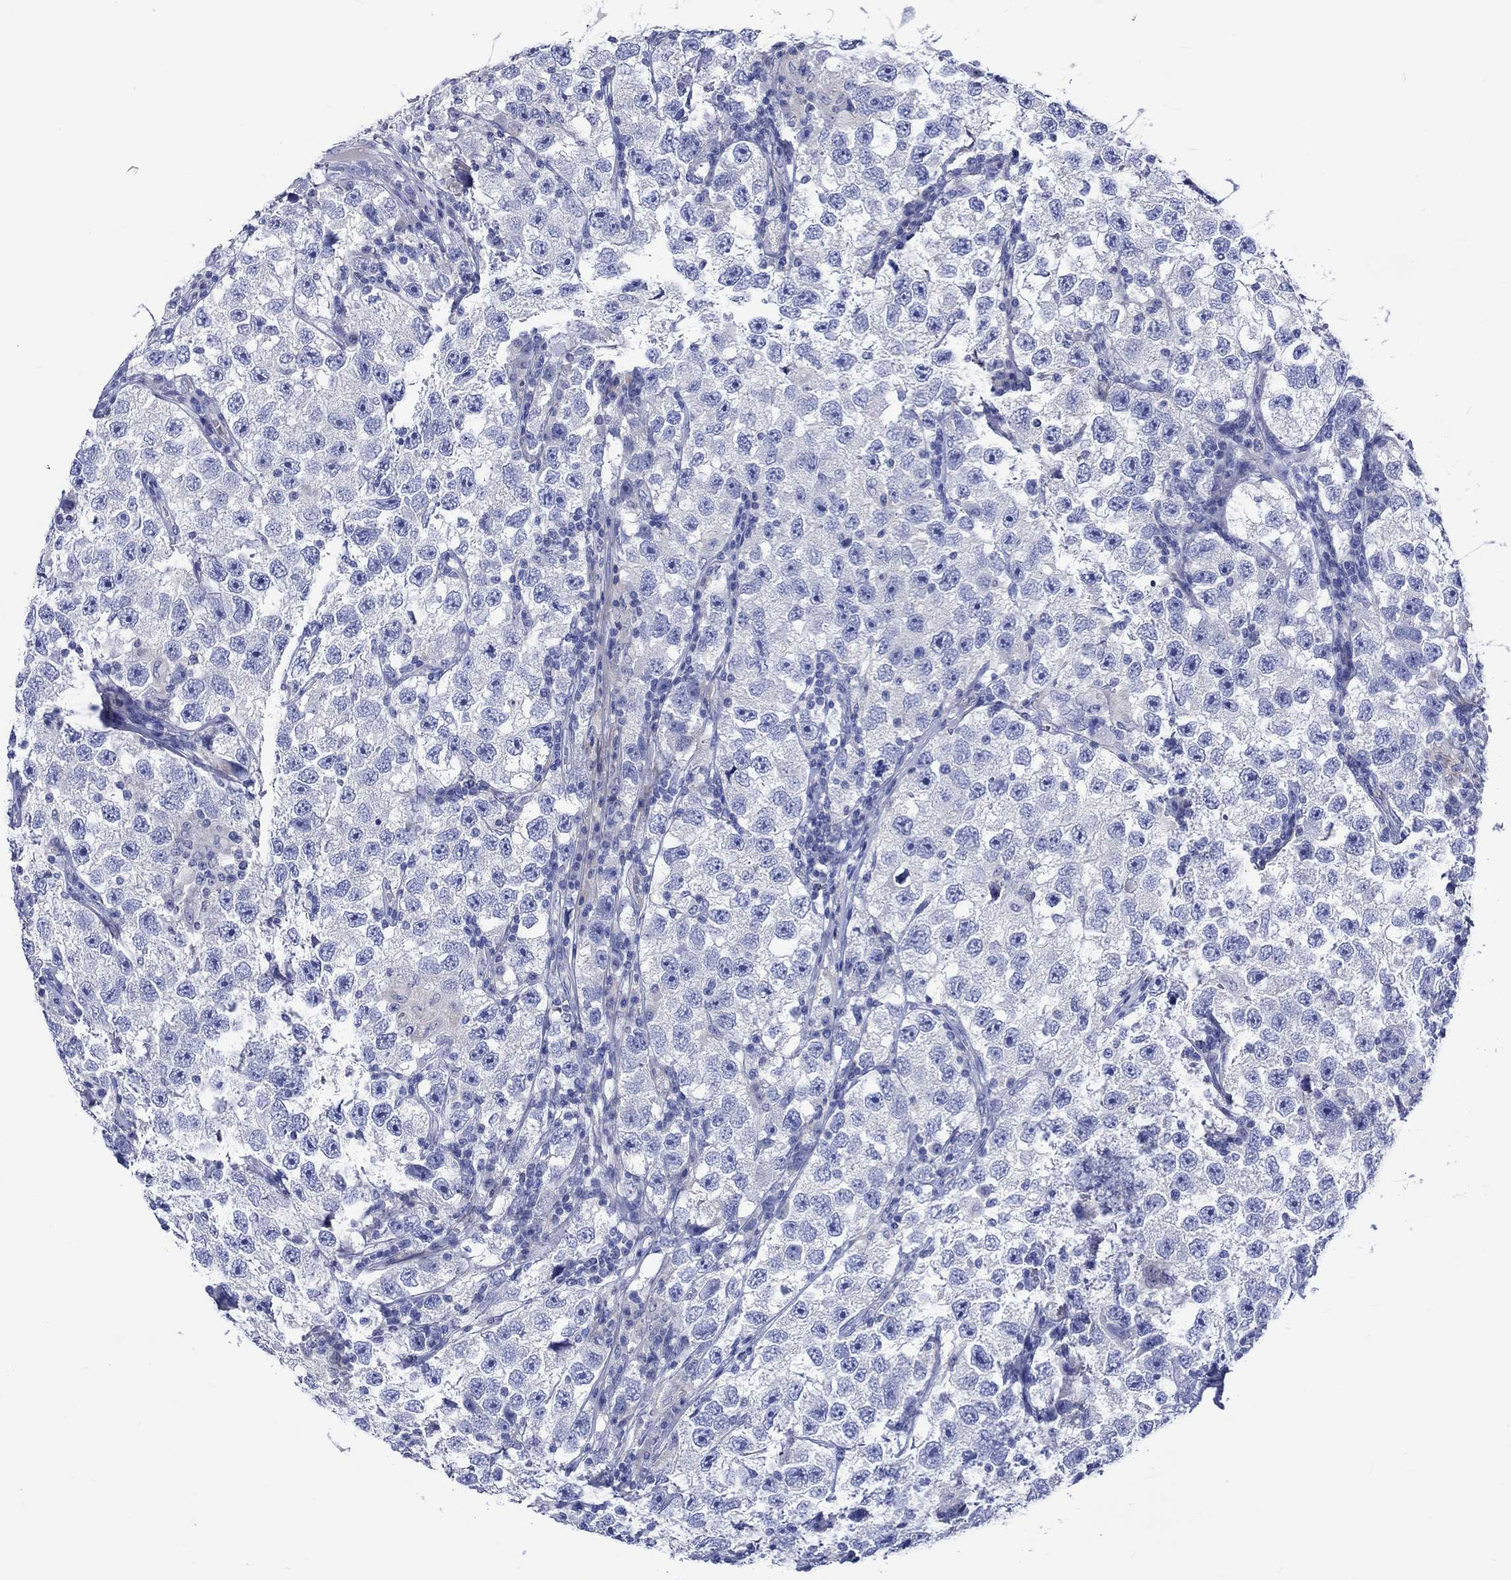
{"staining": {"intensity": "negative", "quantity": "none", "location": "none"}, "tissue": "testis cancer", "cell_type": "Tumor cells", "image_type": "cancer", "snomed": [{"axis": "morphology", "description": "Seminoma, NOS"}, {"axis": "topography", "description": "Testis"}], "caption": "Human seminoma (testis) stained for a protein using immunohistochemistry shows no positivity in tumor cells.", "gene": "NRIP3", "patient": {"sex": "male", "age": 26}}